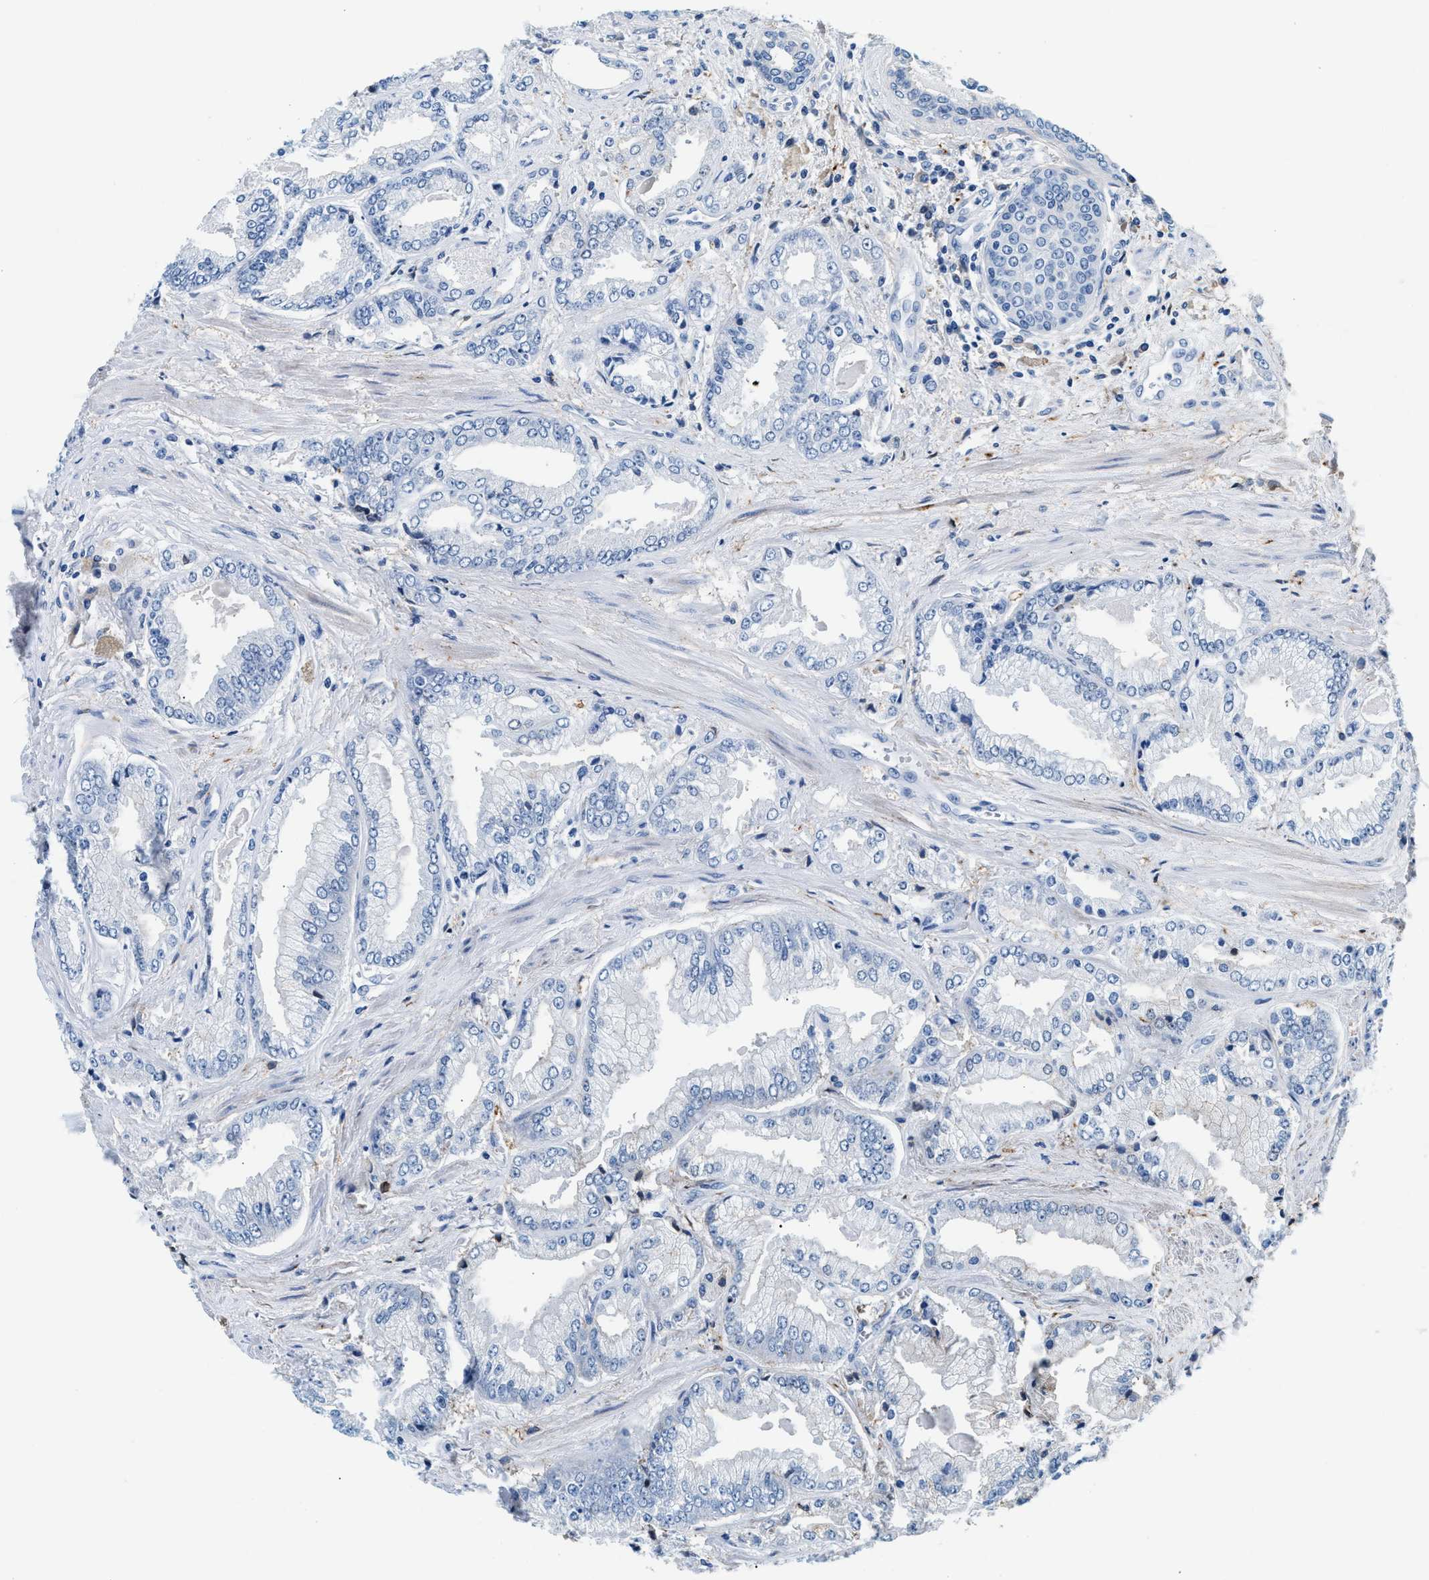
{"staining": {"intensity": "negative", "quantity": "none", "location": "none"}, "tissue": "prostate cancer", "cell_type": "Tumor cells", "image_type": "cancer", "snomed": [{"axis": "morphology", "description": "Adenocarcinoma, Low grade"}, {"axis": "topography", "description": "Prostate"}], "caption": "Human prostate cancer (adenocarcinoma (low-grade)) stained for a protein using immunohistochemistry shows no expression in tumor cells.", "gene": "SLFN11", "patient": {"sex": "male", "age": 52}}